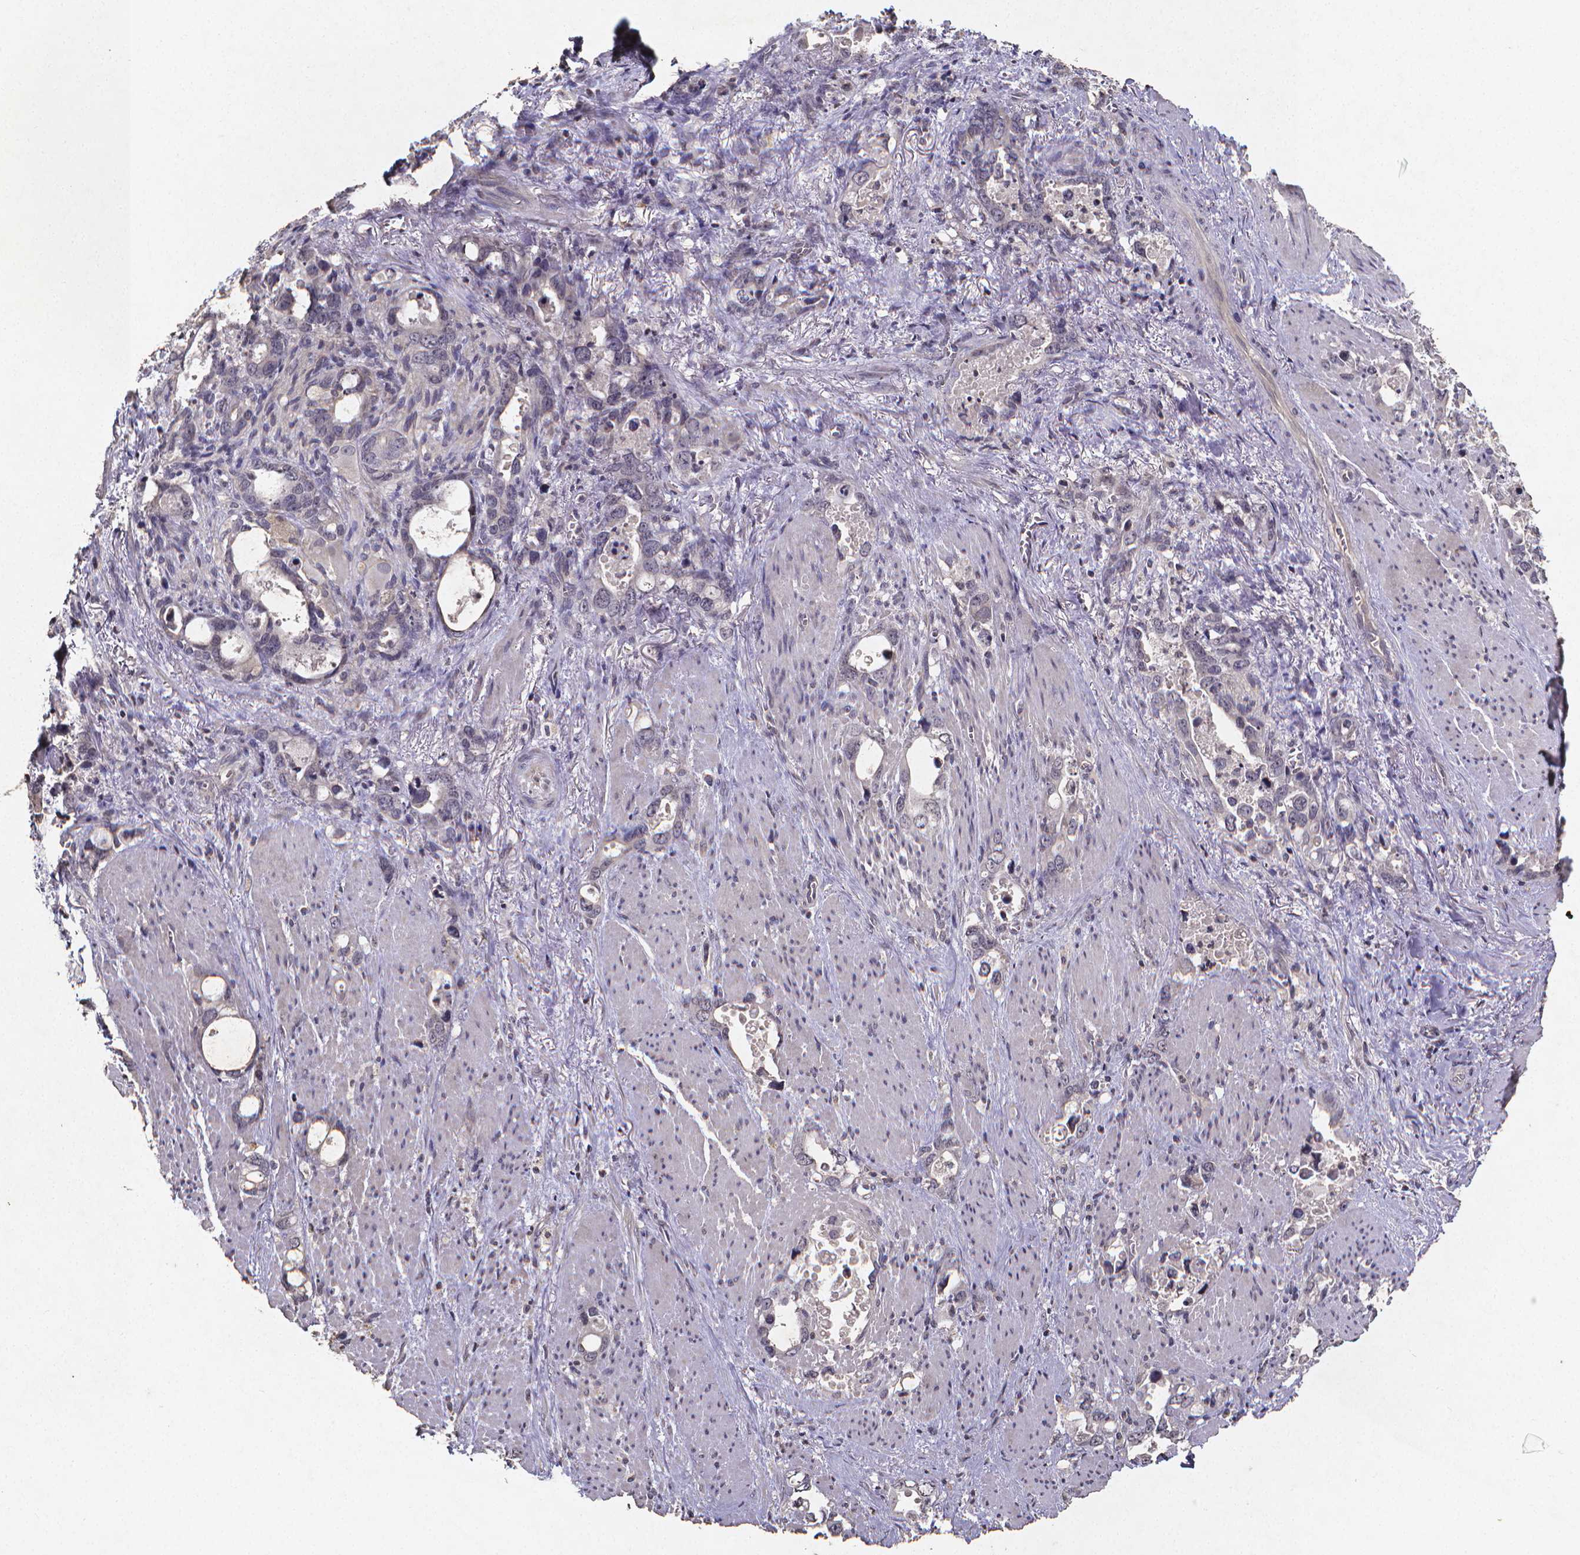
{"staining": {"intensity": "negative", "quantity": "none", "location": "none"}, "tissue": "stomach cancer", "cell_type": "Tumor cells", "image_type": "cancer", "snomed": [{"axis": "morphology", "description": "Normal tissue, NOS"}, {"axis": "morphology", "description": "Adenocarcinoma, NOS"}, {"axis": "topography", "description": "Esophagus"}, {"axis": "topography", "description": "Stomach, upper"}], "caption": "DAB (3,3'-diaminobenzidine) immunohistochemical staining of human adenocarcinoma (stomach) displays no significant staining in tumor cells.", "gene": "TP73", "patient": {"sex": "male", "age": 74}}